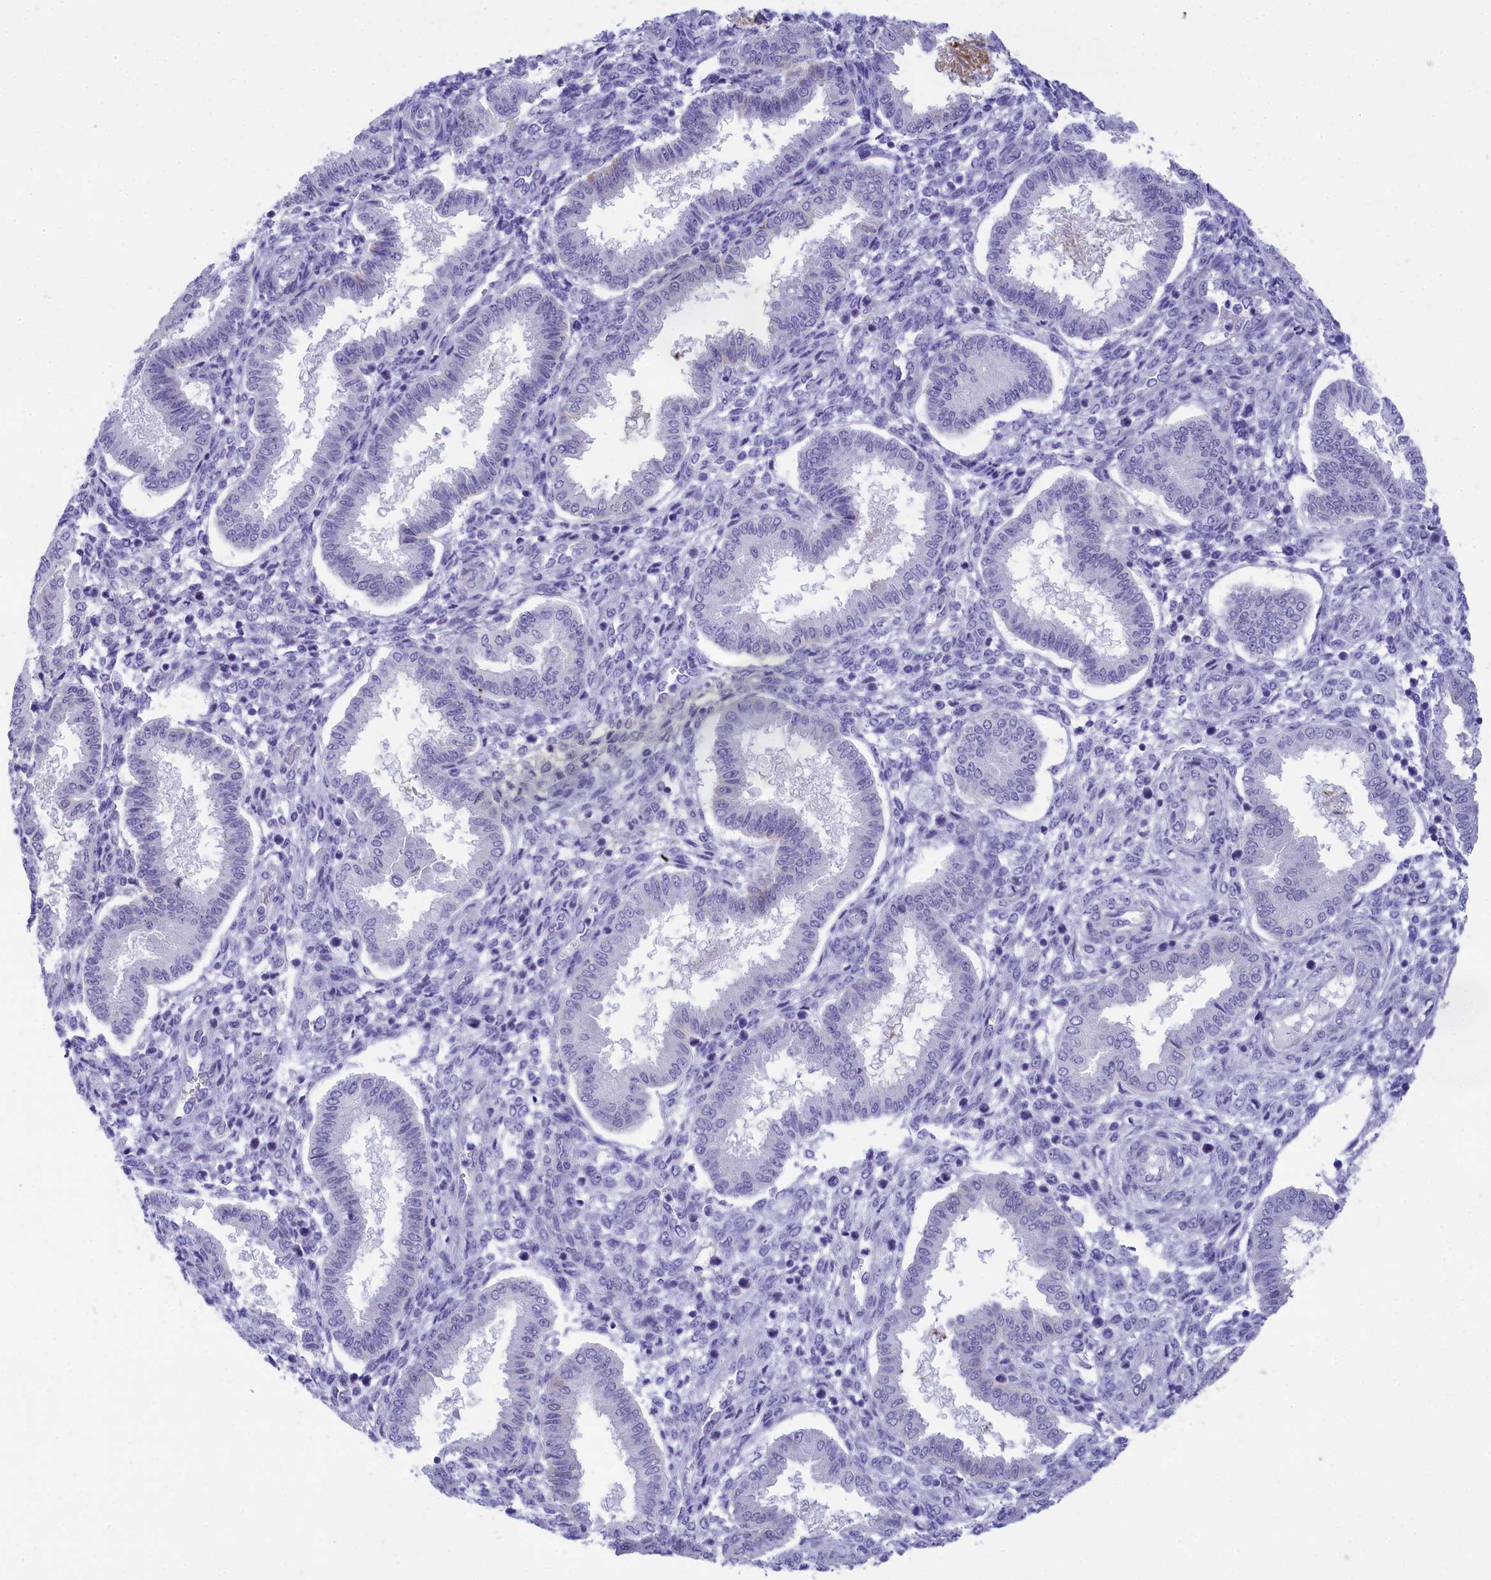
{"staining": {"intensity": "negative", "quantity": "none", "location": "none"}, "tissue": "endometrium", "cell_type": "Cells in endometrial stroma", "image_type": "normal", "snomed": [{"axis": "morphology", "description": "Normal tissue, NOS"}, {"axis": "topography", "description": "Endometrium"}], "caption": "Immunohistochemistry (IHC) image of benign endometrium stained for a protein (brown), which displays no positivity in cells in endometrial stroma. (Stains: DAB IHC with hematoxylin counter stain, Microscopy: brightfield microscopy at high magnification).", "gene": "TACSTD2", "patient": {"sex": "female", "age": 24}}